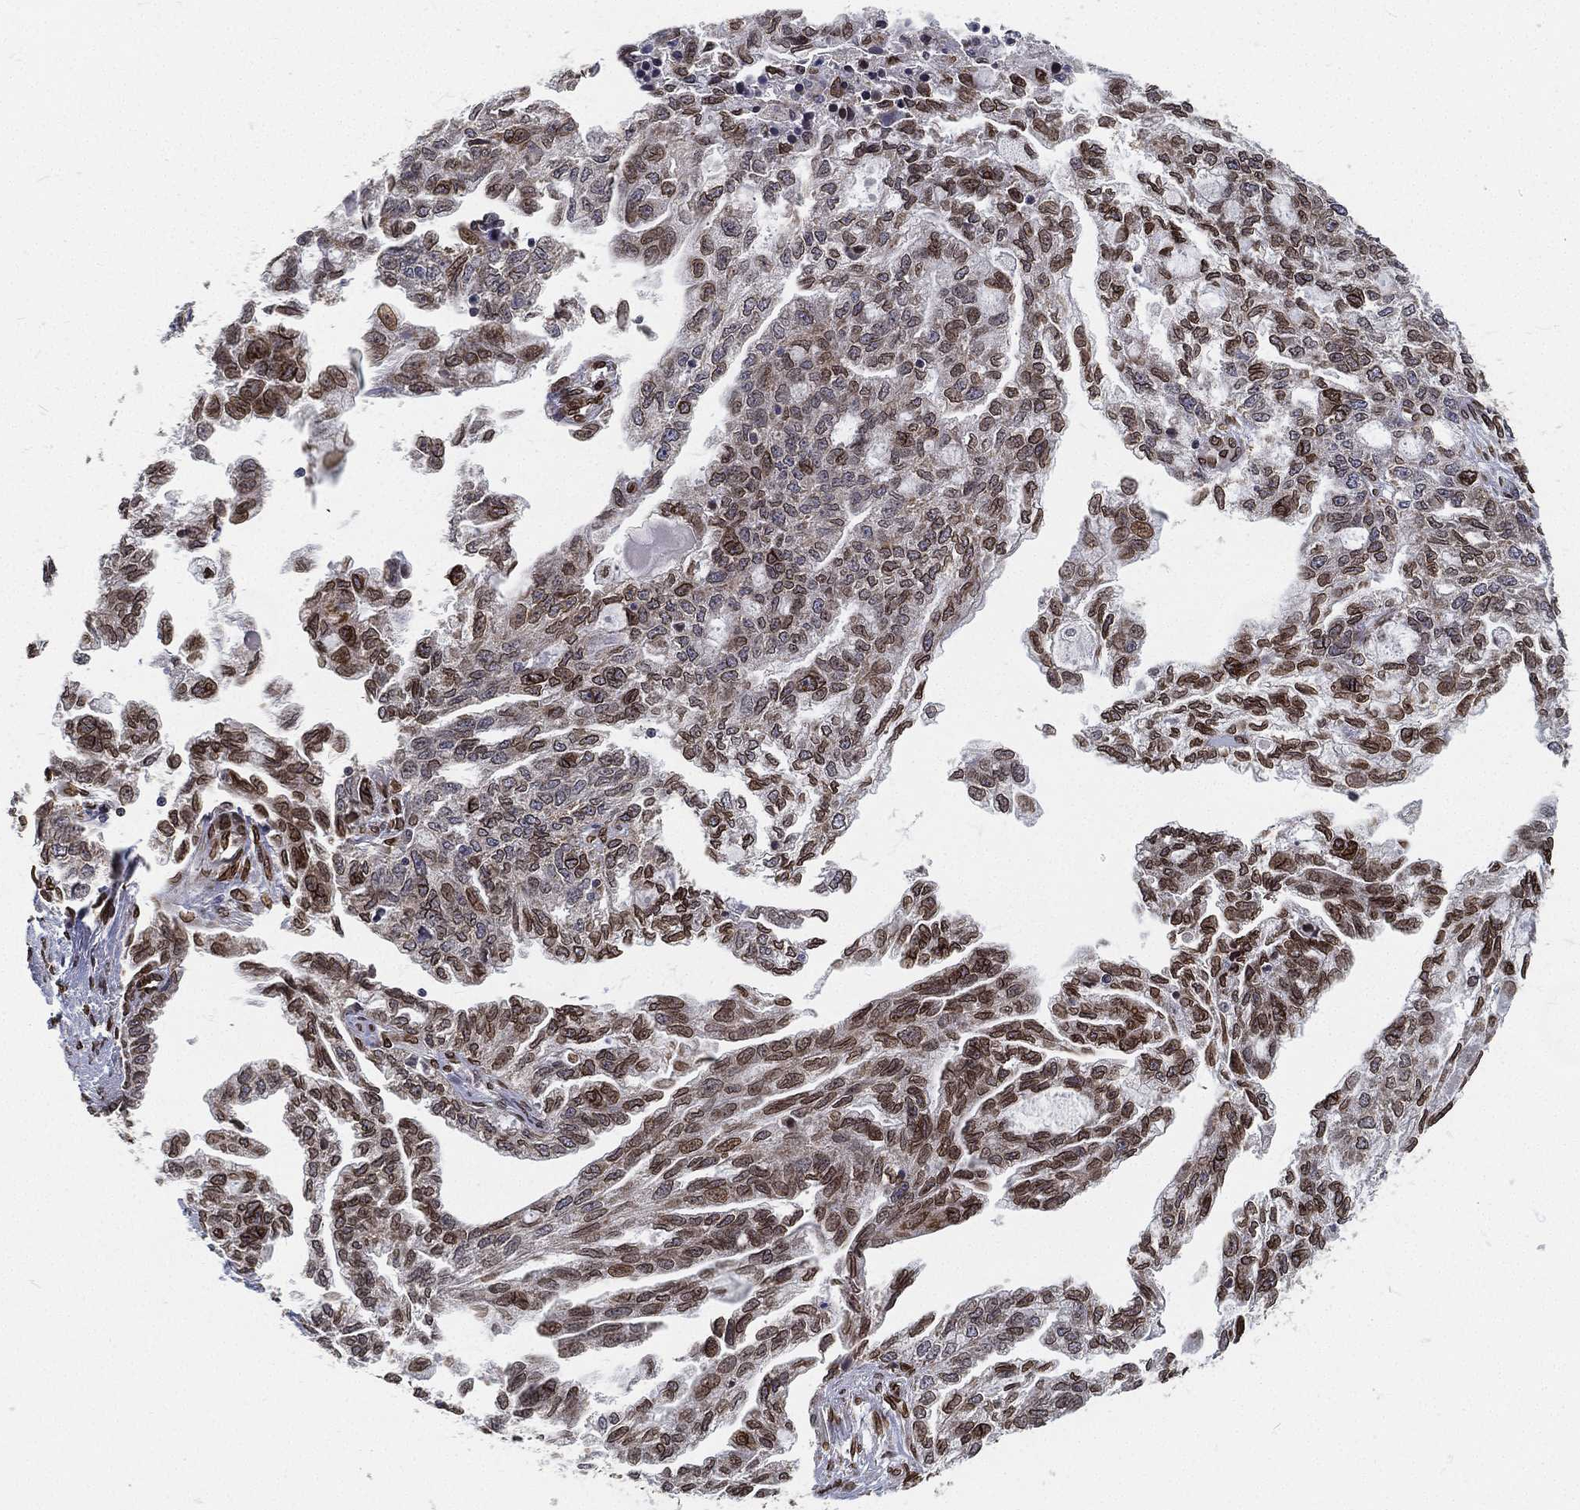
{"staining": {"intensity": "moderate", "quantity": ">75%", "location": "cytoplasmic/membranous,nuclear"}, "tissue": "ovarian cancer", "cell_type": "Tumor cells", "image_type": "cancer", "snomed": [{"axis": "morphology", "description": "Cystadenocarcinoma, serous, NOS"}, {"axis": "topography", "description": "Ovary"}], "caption": "Ovarian cancer was stained to show a protein in brown. There is medium levels of moderate cytoplasmic/membranous and nuclear staining in approximately >75% of tumor cells.", "gene": "PALB2", "patient": {"sex": "female", "age": 51}}